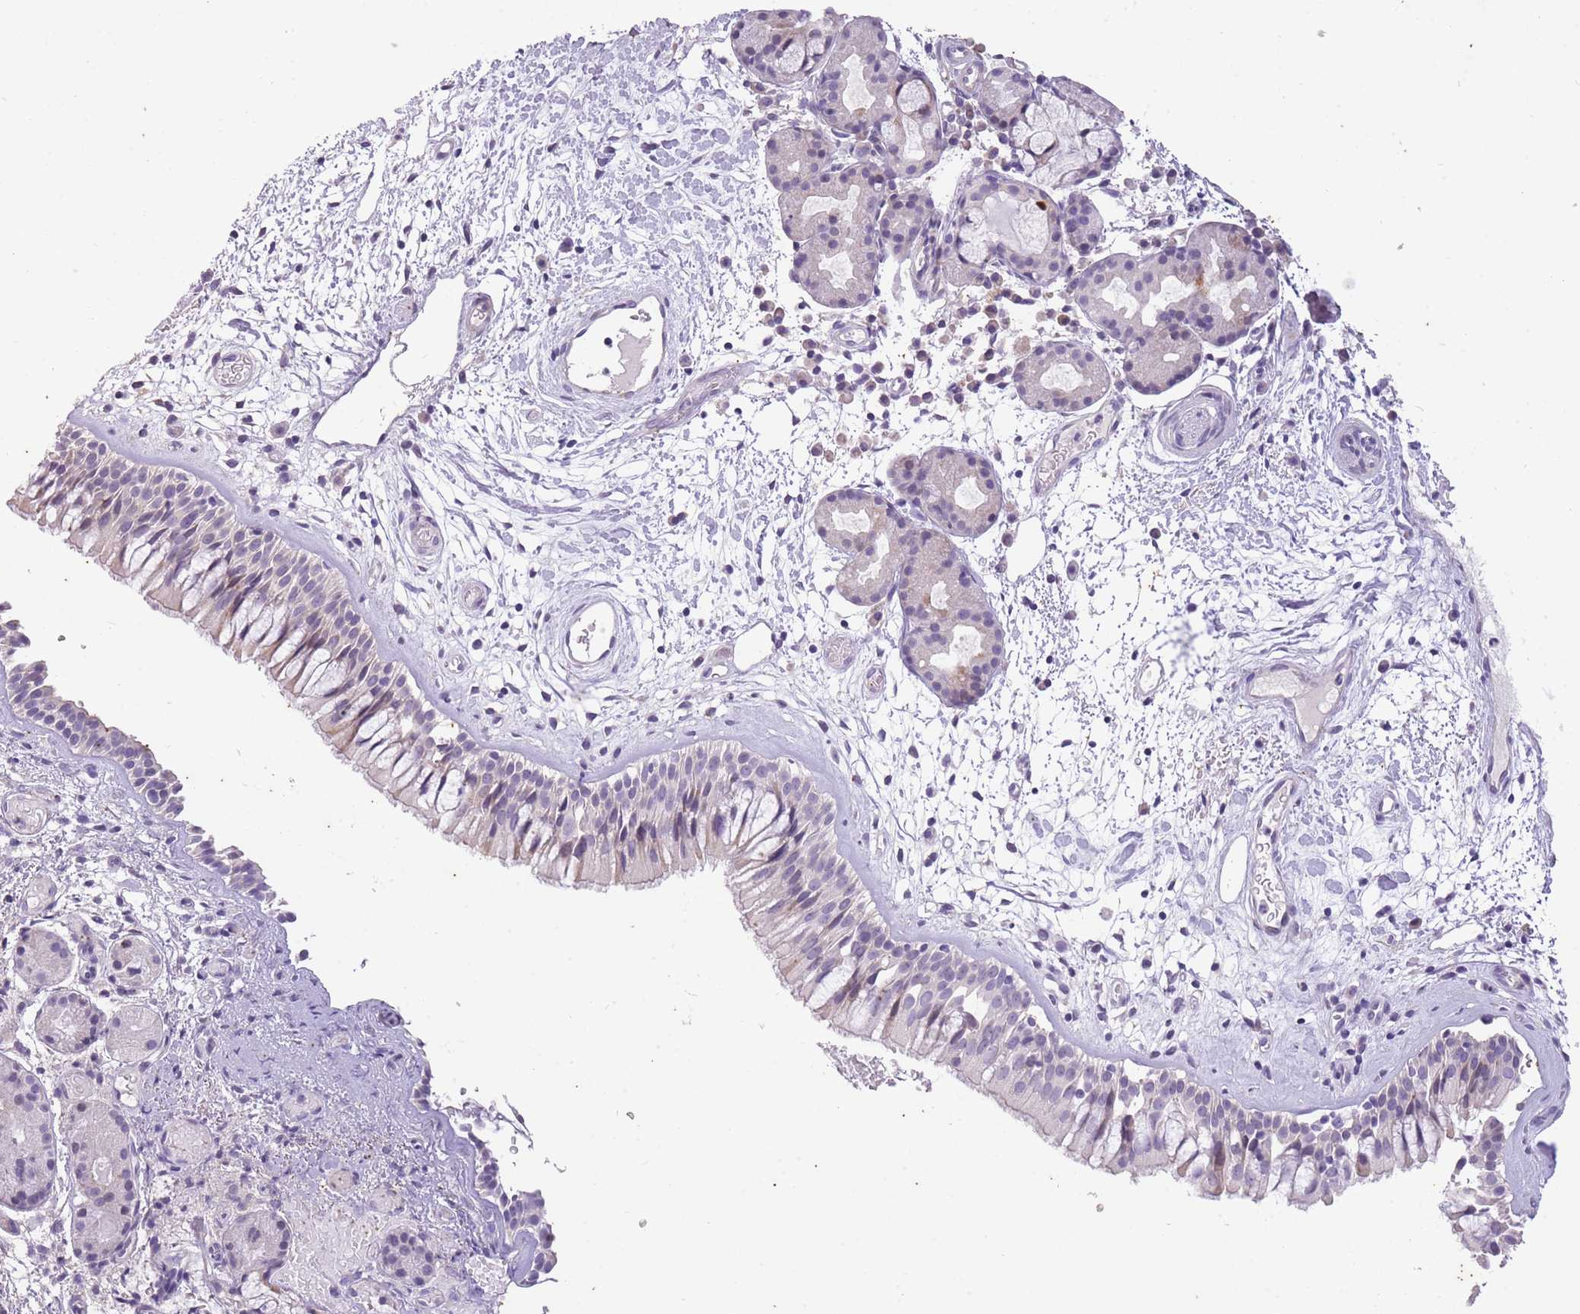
{"staining": {"intensity": "weak", "quantity": "<25%", "location": "cytoplasmic/membranous"}, "tissue": "nasopharynx", "cell_type": "Respiratory epithelial cells", "image_type": "normal", "snomed": [{"axis": "morphology", "description": "Normal tissue, NOS"}, {"axis": "topography", "description": "Nasopharynx"}], "caption": "An immunohistochemistry photomicrograph of benign nasopharynx is shown. There is no staining in respiratory epithelial cells of nasopharynx.", "gene": "CNTNAP3B", "patient": {"sex": "male", "age": 65}}